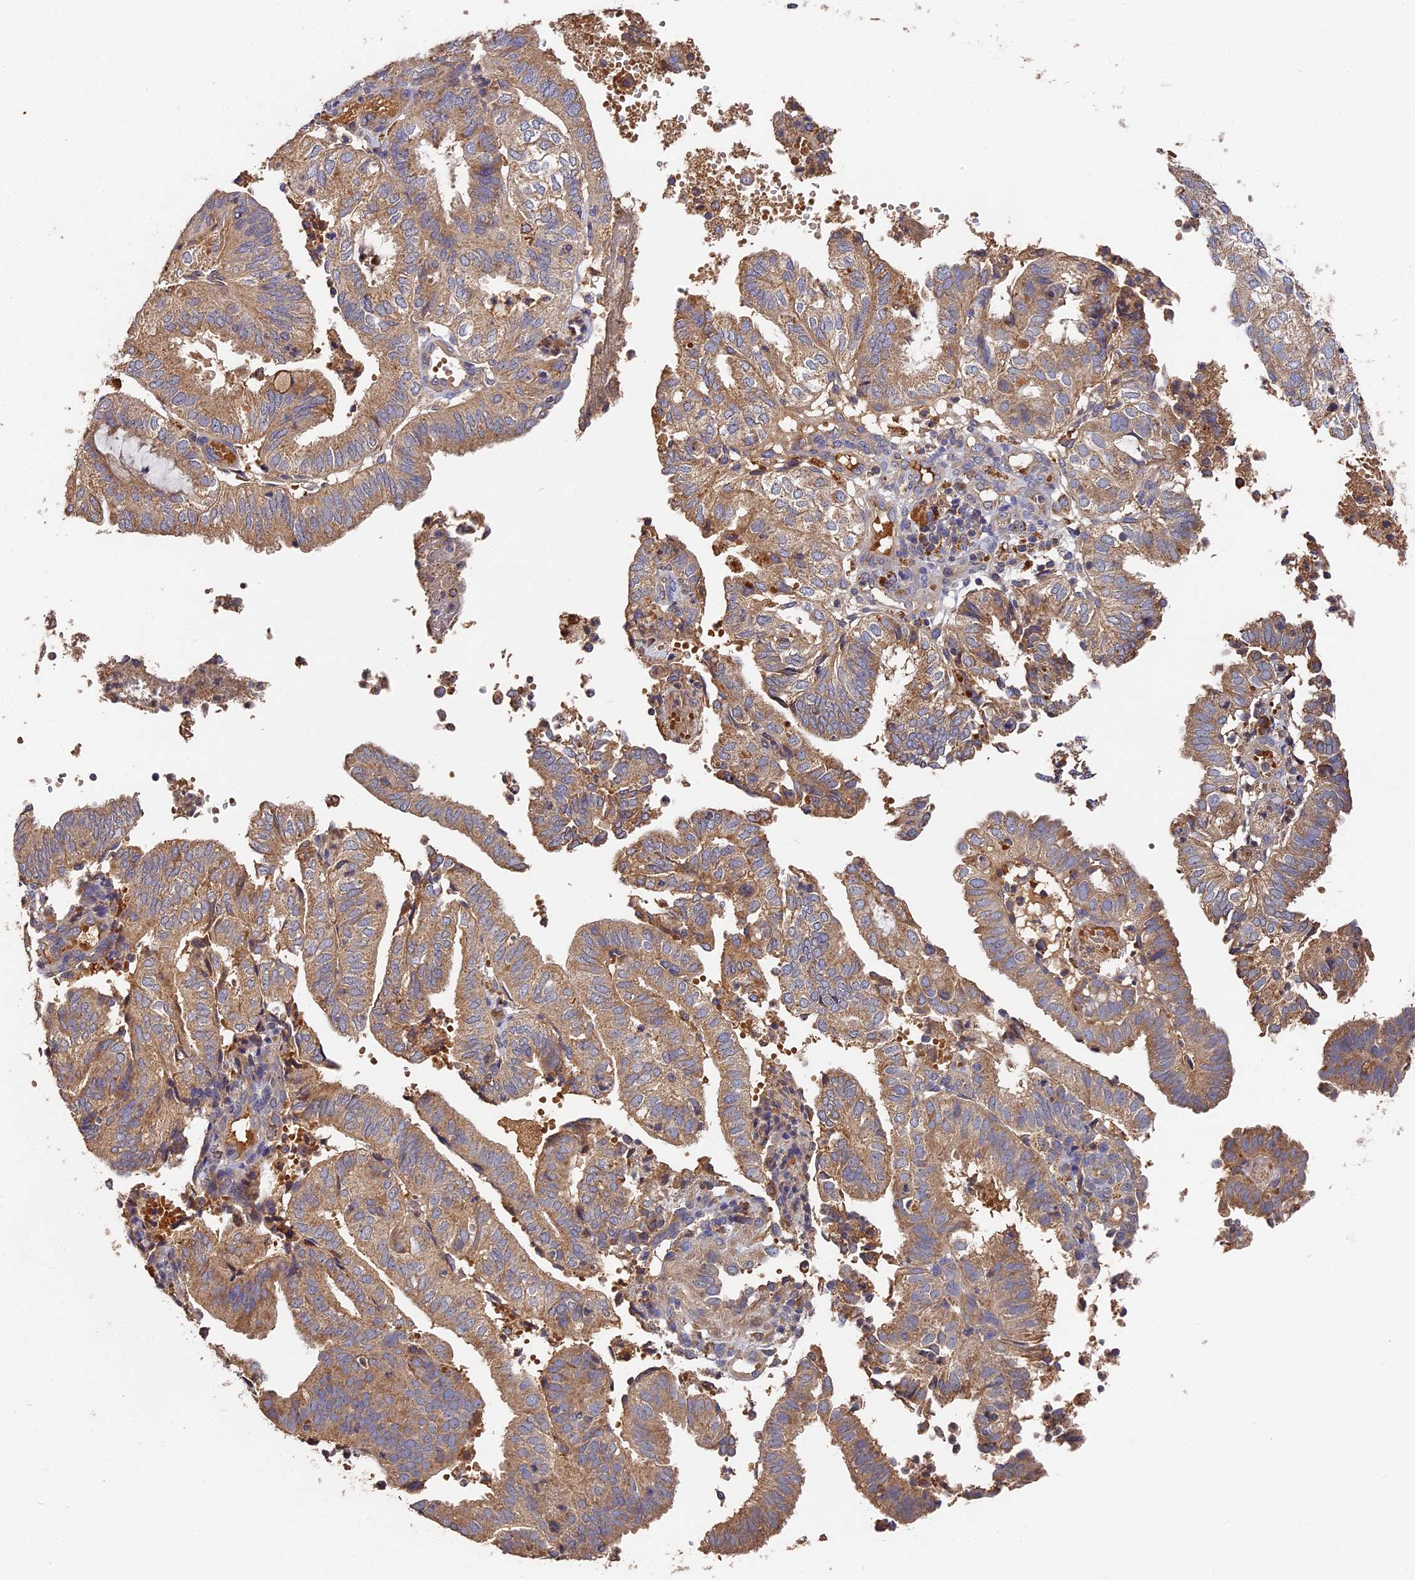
{"staining": {"intensity": "moderate", "quantity": ">75%", "location": "cytoplasmic/membranous"}, "tissue": "endometrial cancer", "cell_type": "Tumor cells", "image_type": "cancer", "snomed": [{"axis": "morphology", "description": "Adenocarcinoma, NOS"}, {"axis": "topography", "description": "Uterus"}], "caption": "IHC photomicrograph of human adenocarcinoma (endometrial) stained for a protein (brown), which exhibits medium levels of moderate cytoplasmic/membranous staining in about >75% of tumor cells.", "gene": "DHRS11", "patient": {"sex": "female", "age": 60}}